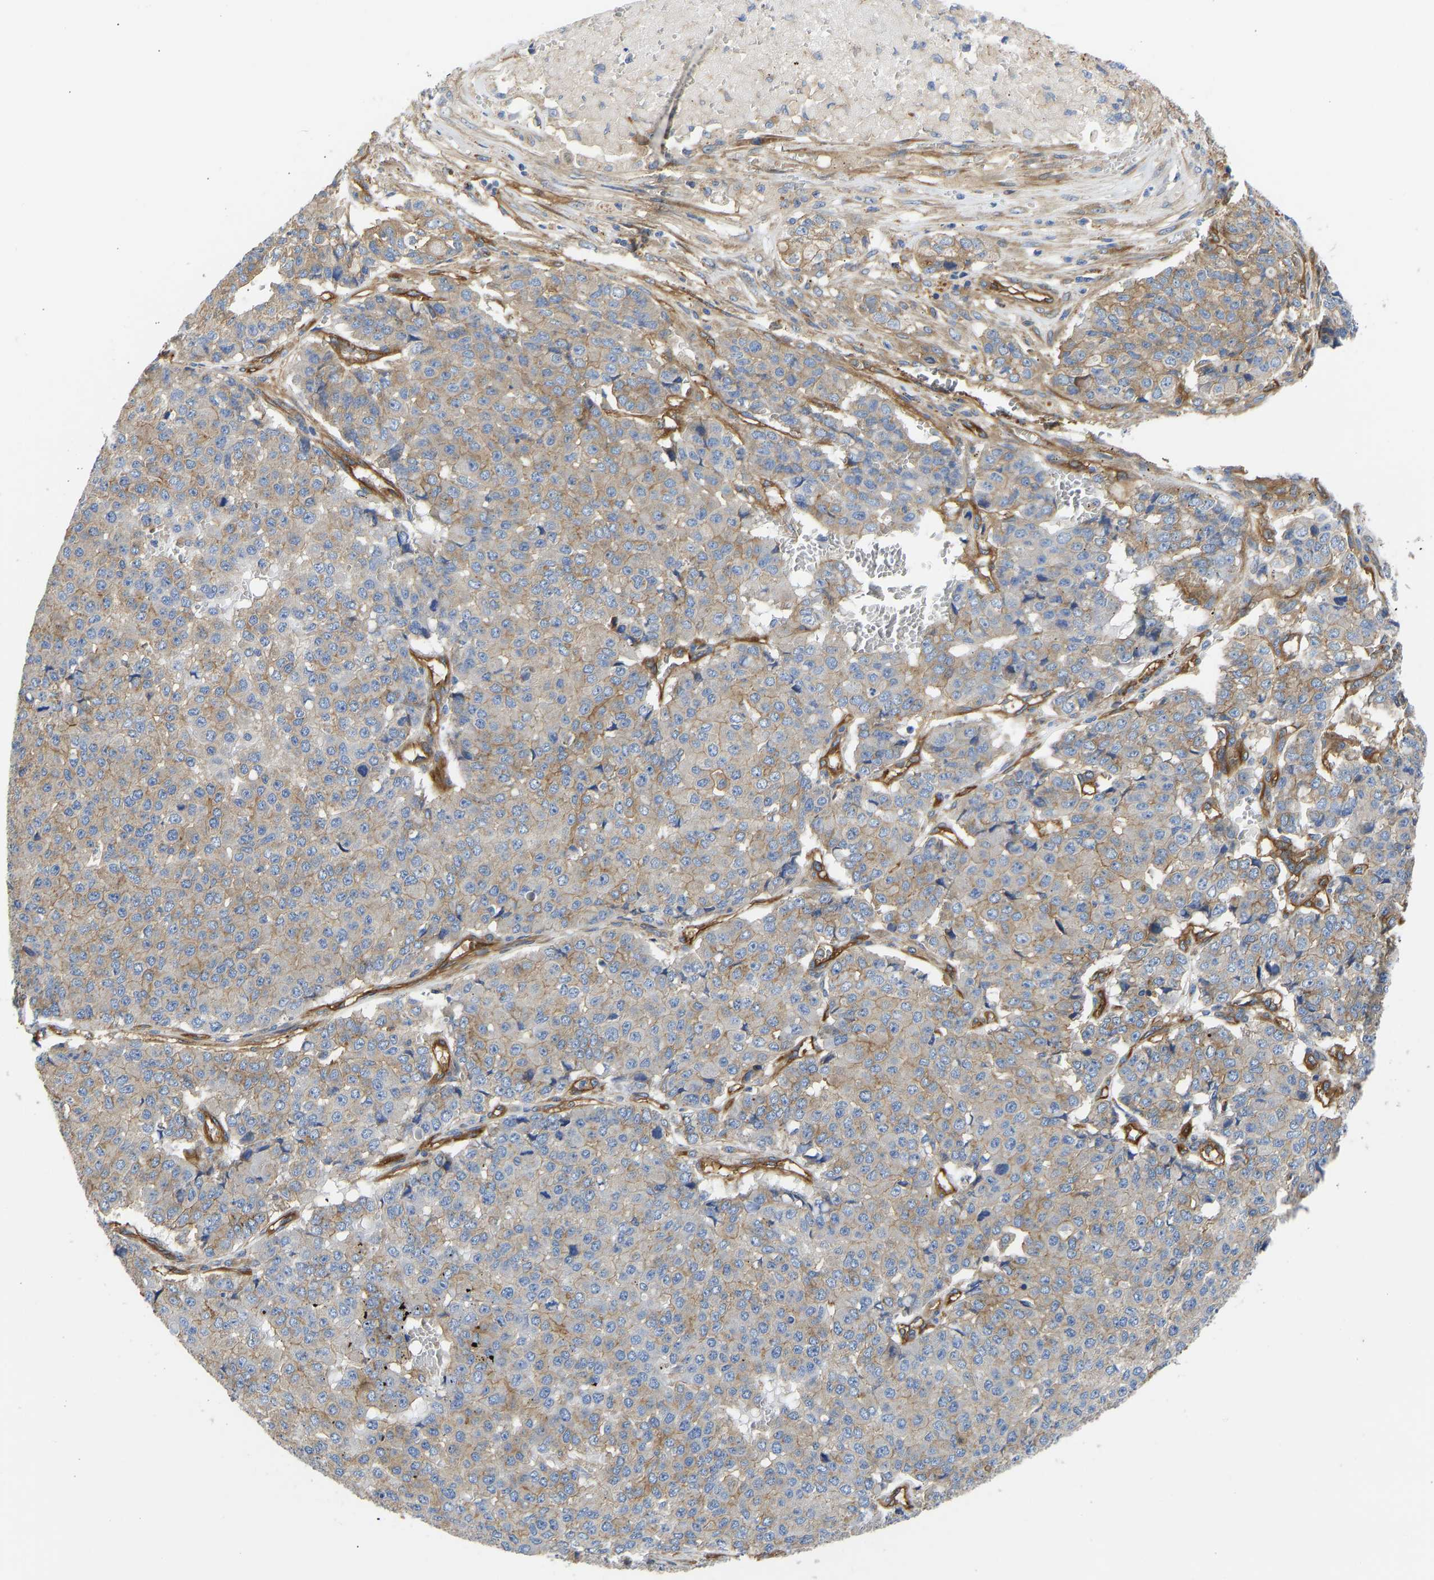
{"staining": {"intensity": "moderate", "quantity": ">75%", "location": "cytoplasmic/membranous"}, "tissue": "pancreatic cancer", "cell_type": "Tumor cells", "image_type": "cancer", "snomed": [{"axis": "morphology", "description": "Adenocarcinoma, NOS"}, {"axis": "topography", "description": "Pancreas"}], "caption": "A photomicrograph of pancreatic cancer (adenocarcinoma) stained for a protein exhibits moderate cytoplasmic/membranous brown staining in tumor cells. The protein is shown in brown color, while the nuclei are stained blue.", "gene": "MYO1C", "patient": {"sex": "male", "age": 50}}